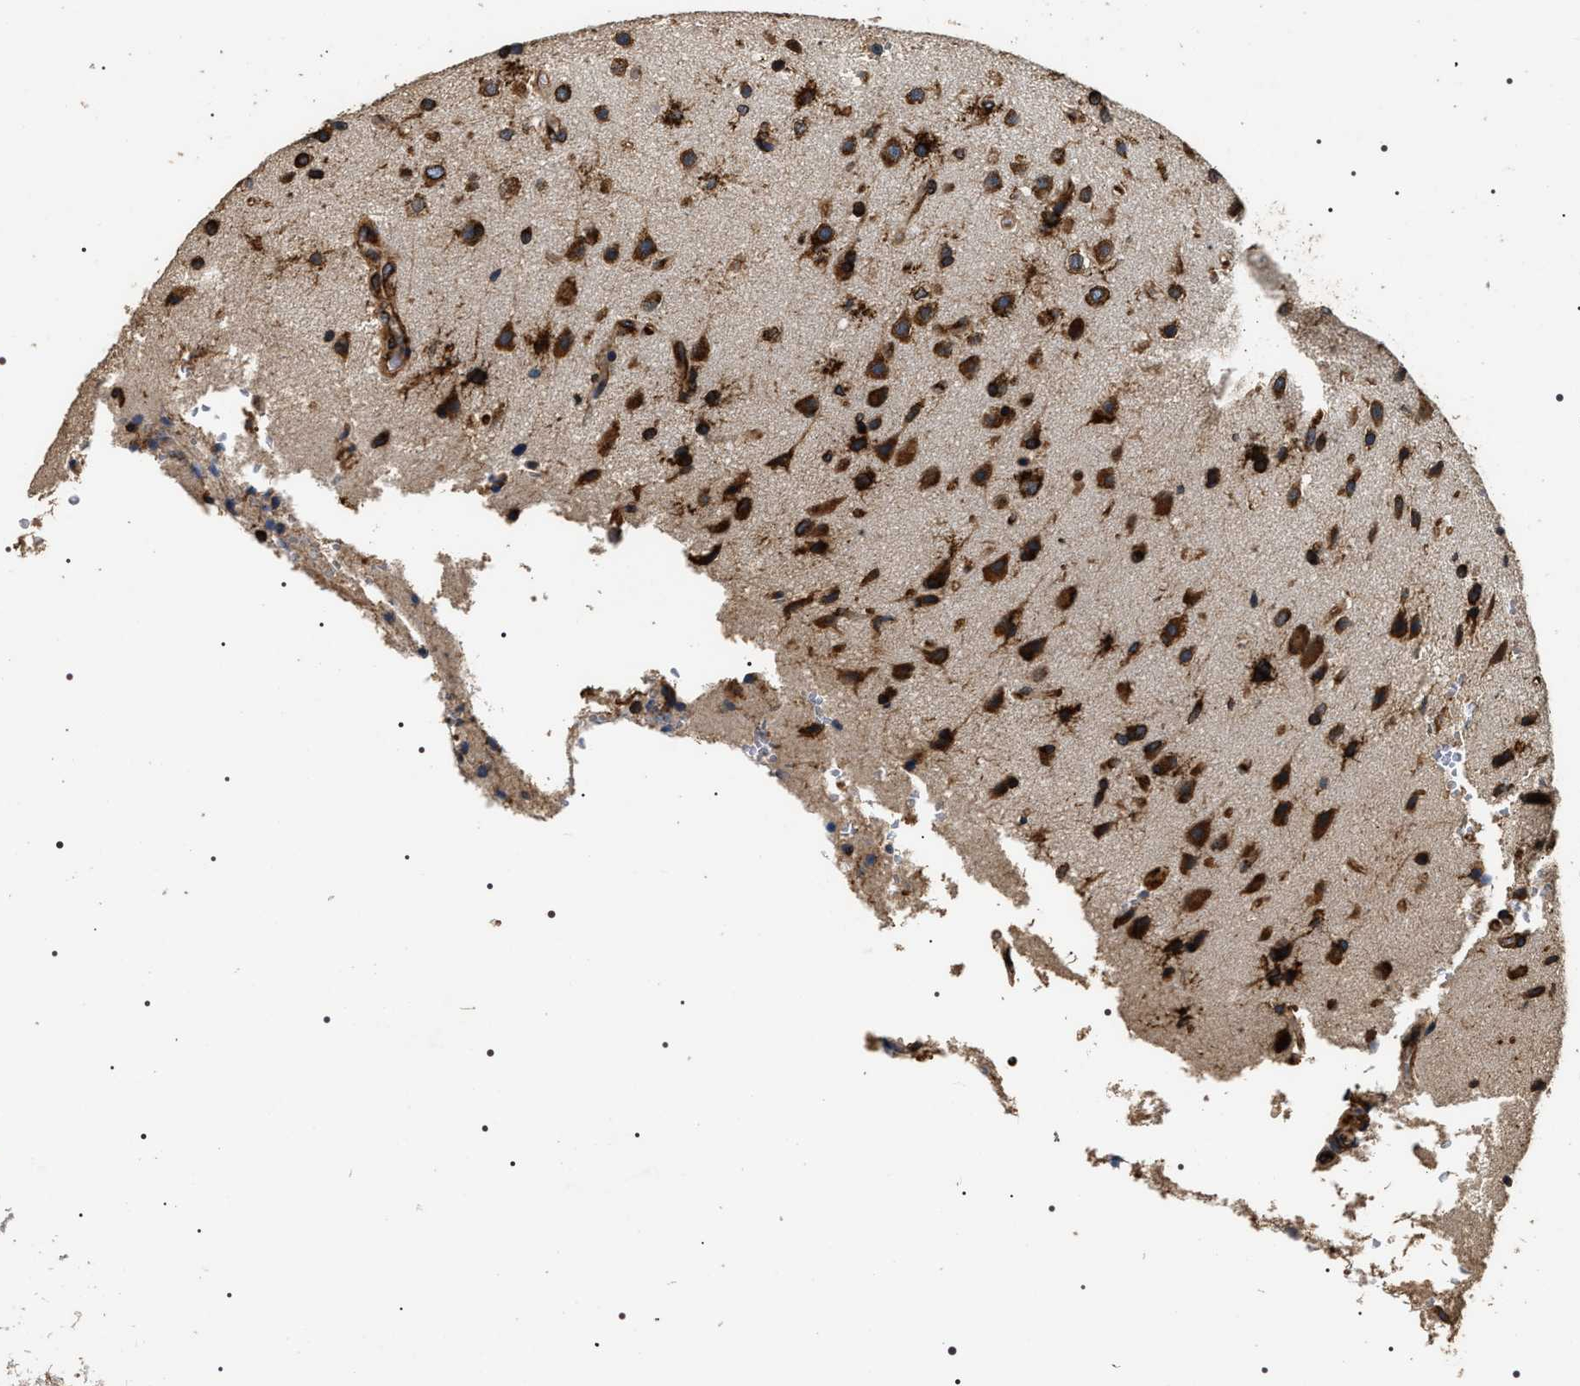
{"staining": {"intensity": "strong", "quantity": ">75%", "location": "cytoplasmic/membranous"}, "tissue": "glioma", "cell_type": "Tumor cells", "image_type": "cancer", "snomed": [{"axis": "morphology", "description": "Glioma, malignant, High grade"}, {"axis": "topography", "description": "Brain"}], "caption": "About >75% of tumor cells in human malignant glioma (high-grade) show strong cytoplasmic/membranous protein positivity as visualized by brown immunohistochemical staining.", "gene": "KTN1", "patient": {"sex": "male", "age": 72}}